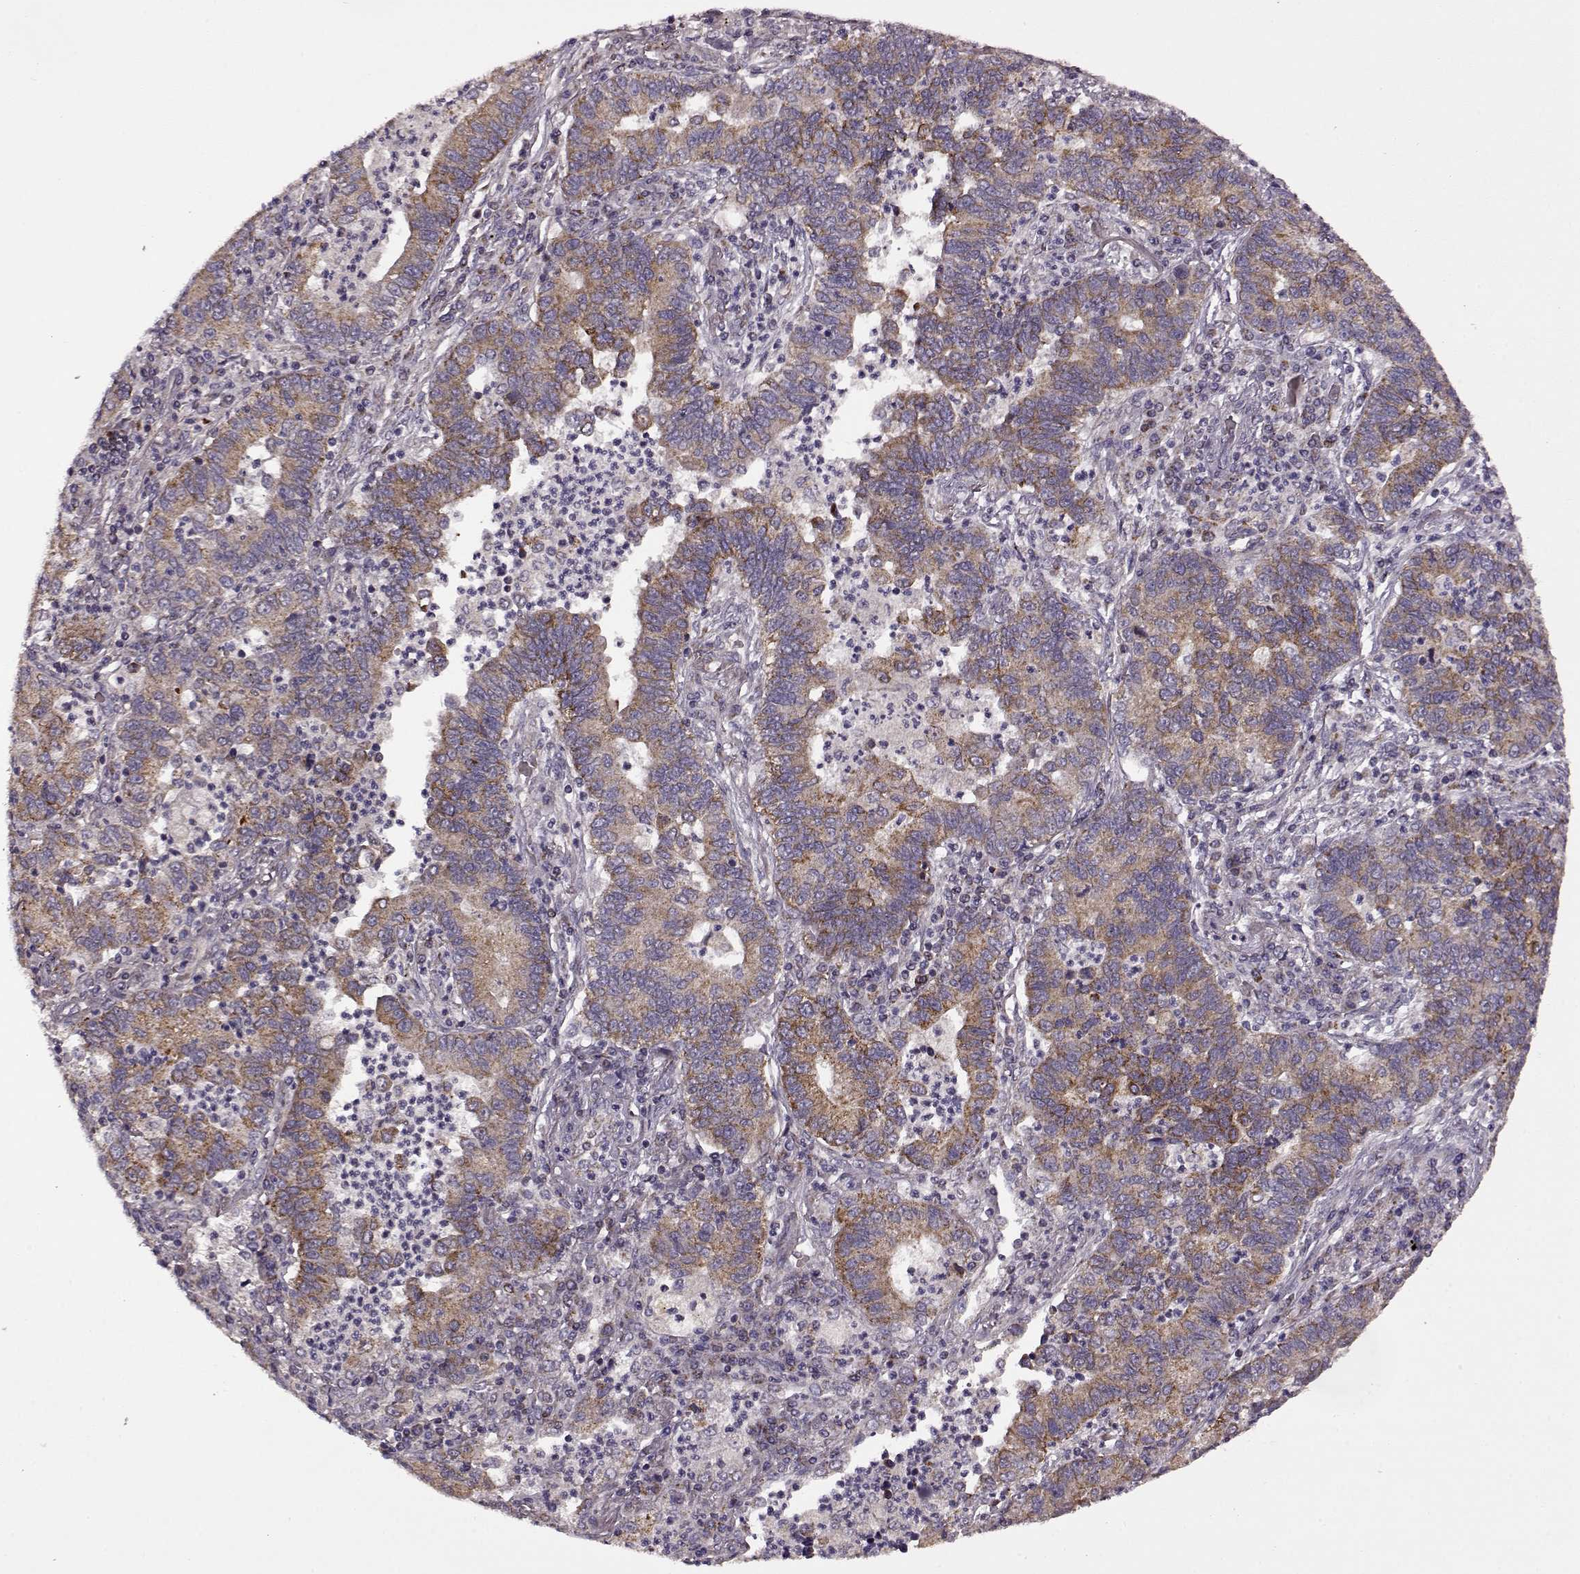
{"staining": {"intensity": "moderate", "quantity": ">75%", "location": "cytoplasmic/membranous"}, "tissue": "lung cancer", "cell_type": "Tumor cells", "image_type": "cancer", "snomed": [{"axis": "morphology", "description": "Adenocarcinoma, NOS"}, {"axis": "topography", "description": "Lung"}], "caption": "Moderate cytoplasmic/membranous expression is identified in about >75% of tumor cells in adenocarcinoma (lung).", "gene": "MTSS1", "patient": {"sex": "female", "age": 57}}